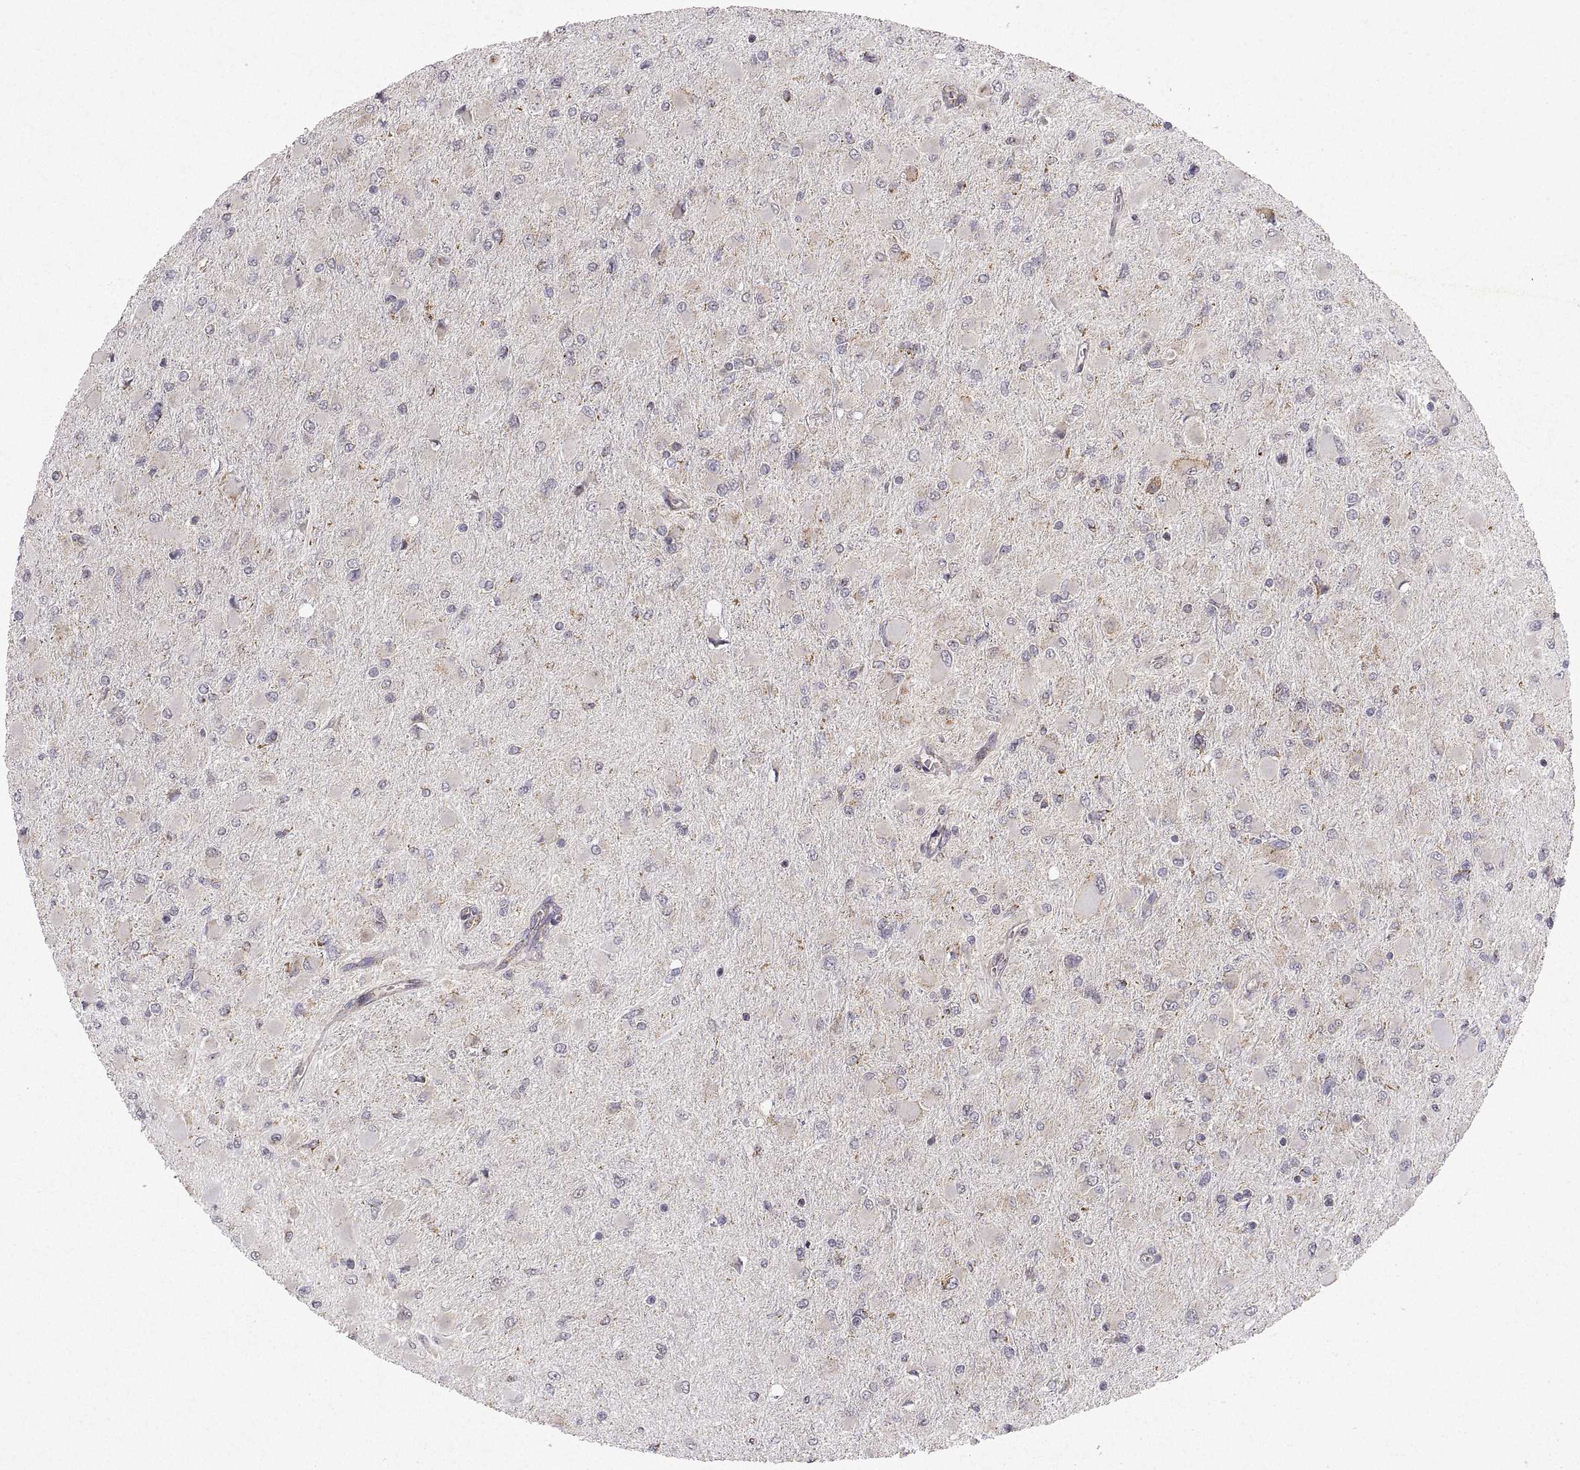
{"staining": {"intensity": "negative", "quantity": "none", "location": "none"}, "tissue": "glioma", "cell_type": "Tumor cells", "image_type": "cancer", "snomed": [{"axis": "morphology", "description": "Glioma, malignant, High grade"}, {"axis": "topography", "description": "Cerebral cortex"}], "caption": "This histopathology image is of glioma stained with IHC to label a protein in brown with the nuclei are counter-stained blue. There is no positivity in tumor cells. (DAB immunohistochemistry with hematoxylin counter stain).", "gene": "MANBAL", "patient": {"sex": "female", "age": 36}}